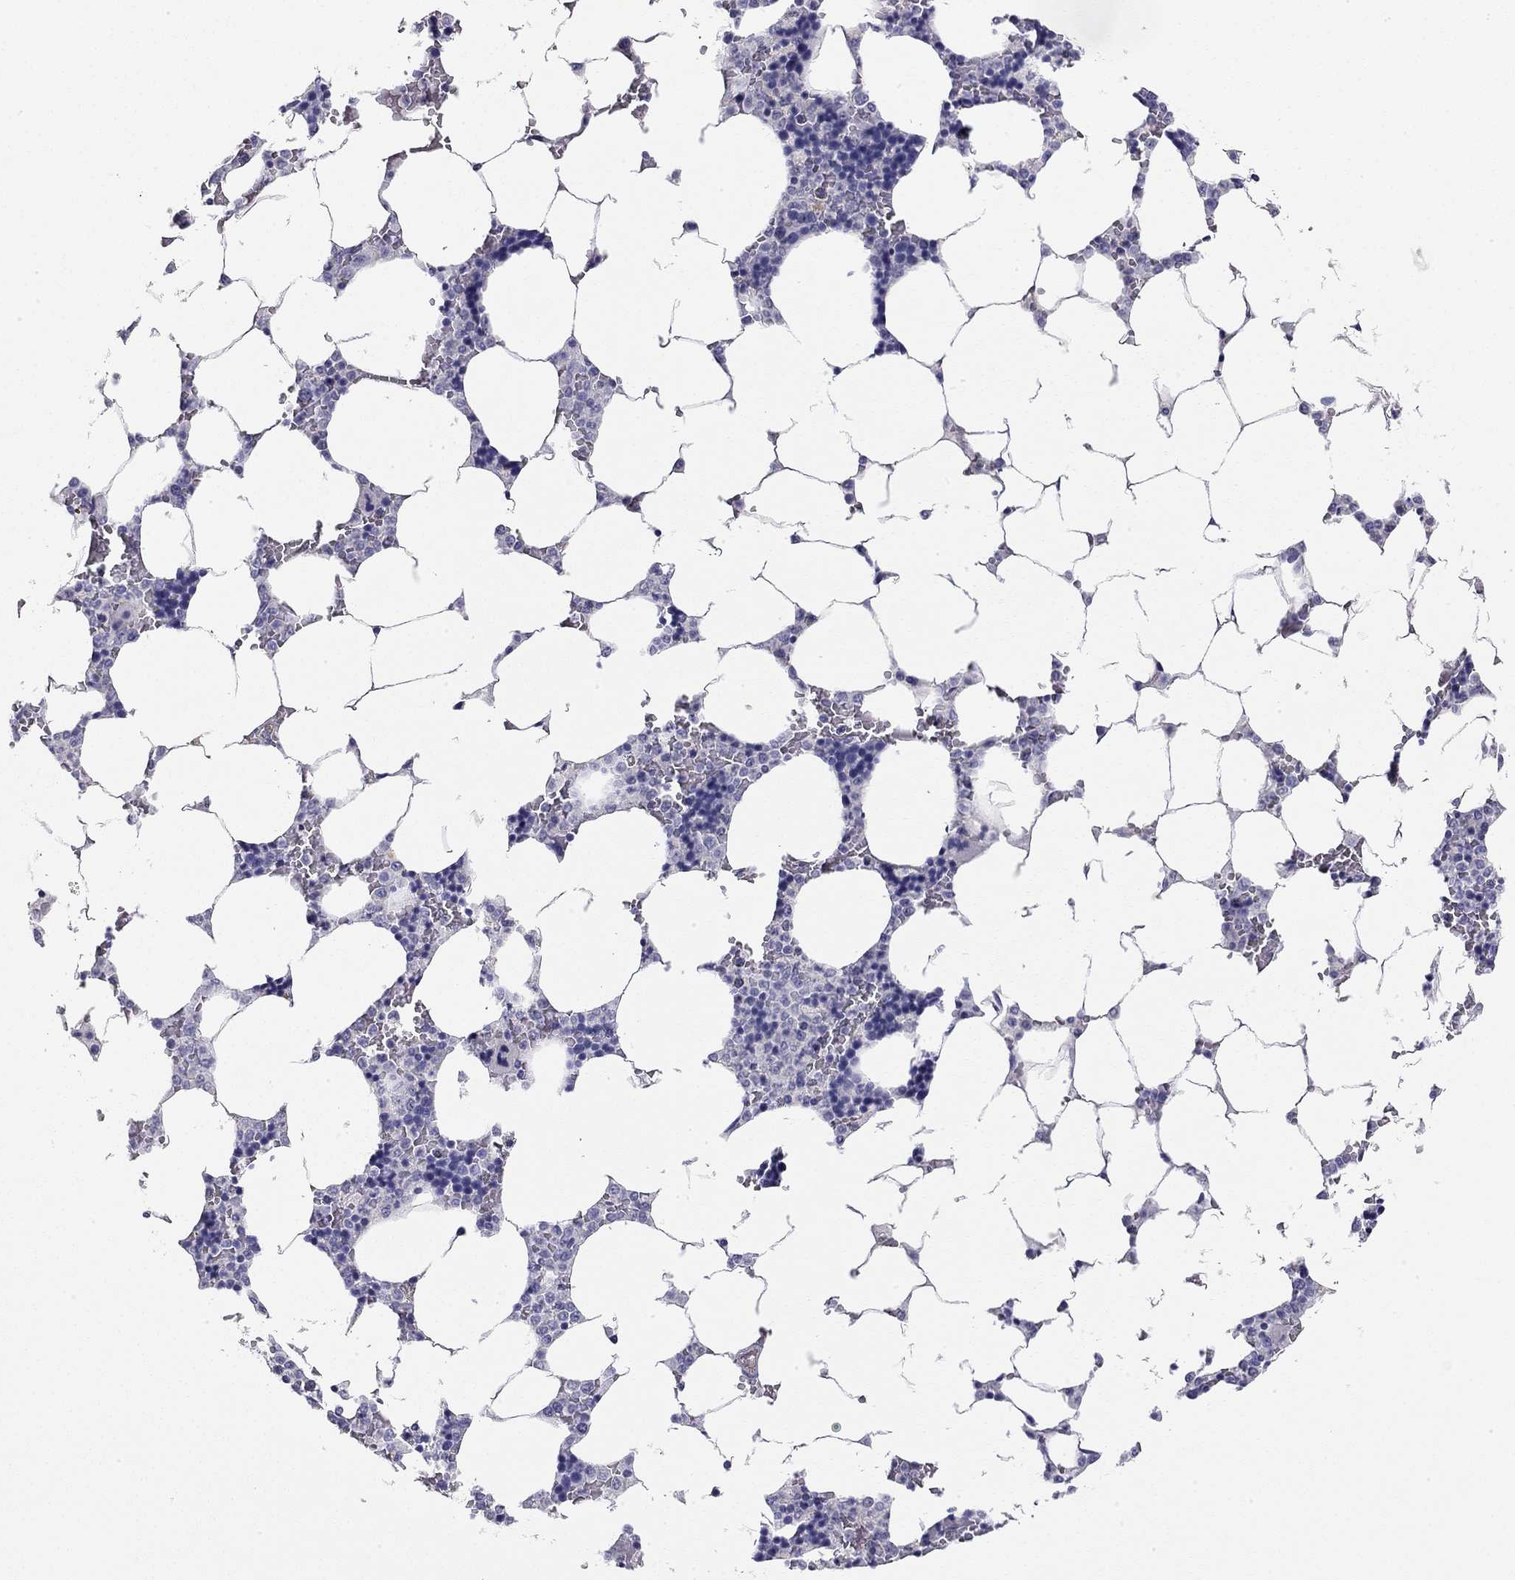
{"staining": {"intensity": "negative", "quantity": "none", "location": "none"}, "tissue": "bone marrow", "cell_type": "Hematopoietic cells", "image_type": "normal", "snomed": [{"axis": "morphology", "description": "Normal tissue, NOS"}, {"axis": "topography", "description": "Bone marrow"}], "caption": "Immunohistochemistry micrograph of benign human bone marrow stained for a protein (brown), which exhibits no staining in hematopoietic cells.", "gene": "RTL1", "patient": {"sex": "male", "age": 63}}